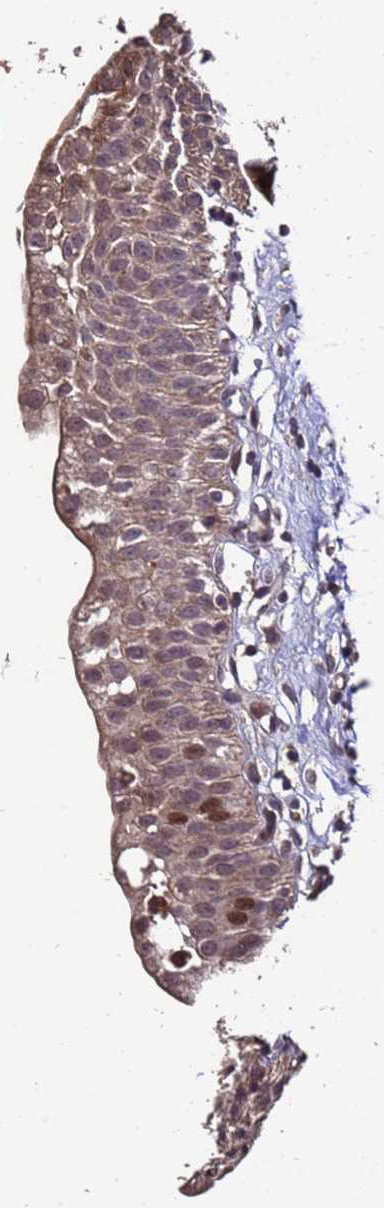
{"staining": {"intensity": "moderate", "quantity": ">75%", "location": "cytoplasmic/membranous"}, "tissue": "urinary bladder", "cell_type": "Urothelial cells", "image_type": "normal", "snomed": [{"axis": "morphology", "description": "Normal tissue, NOS"}, {"axis": "topography", "description": "Urinary bladder"}], "caption": "Urinary bladder stained with DAB immunohistochemistry (IHC) shows medium levels of moderate cytoplasmic/membranous positivity in approximately >75% of urothelial cells.", "gene": "PRODH", "patient": {"sex": "male", "age": 51}}